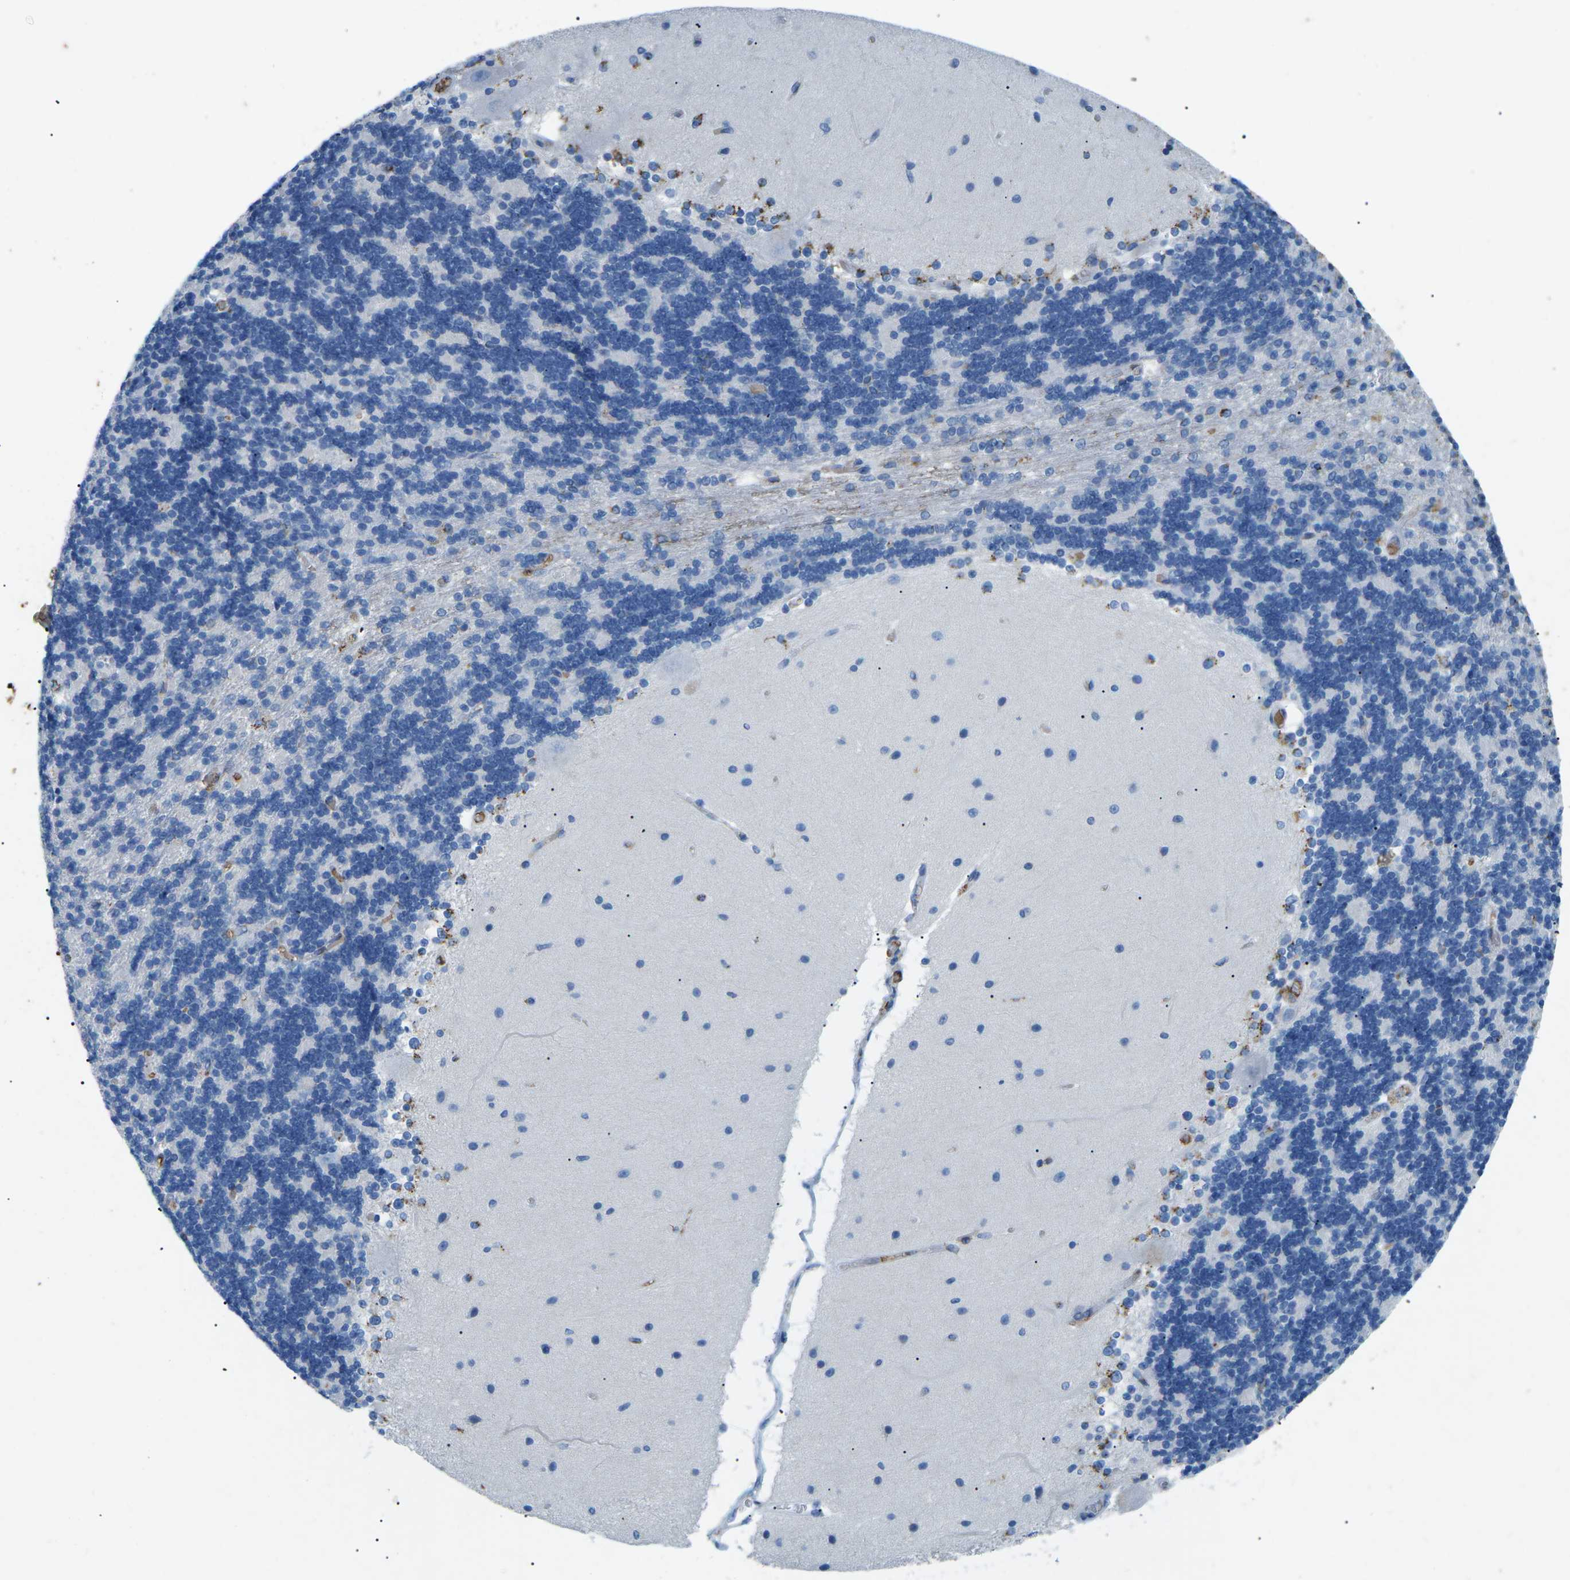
{"staining": {"intensity": "negative", "quantity": "none", "location": "none"}, "tissue": "cerebellum", "cell_type": "Cells in granular layer", "image_type": "normal", "snomed": [{"axis": "morphology", "description": "Normal tissue, NOS"}, {"axis": "topography", "description": "Cerebellum"}], "caption": "This is a image of IHC staining of normal cerebellum, which shows no expression in cells in granular layer.", "gene": "CTAGE1", "patient": {"sex": "female", "age": 54}}